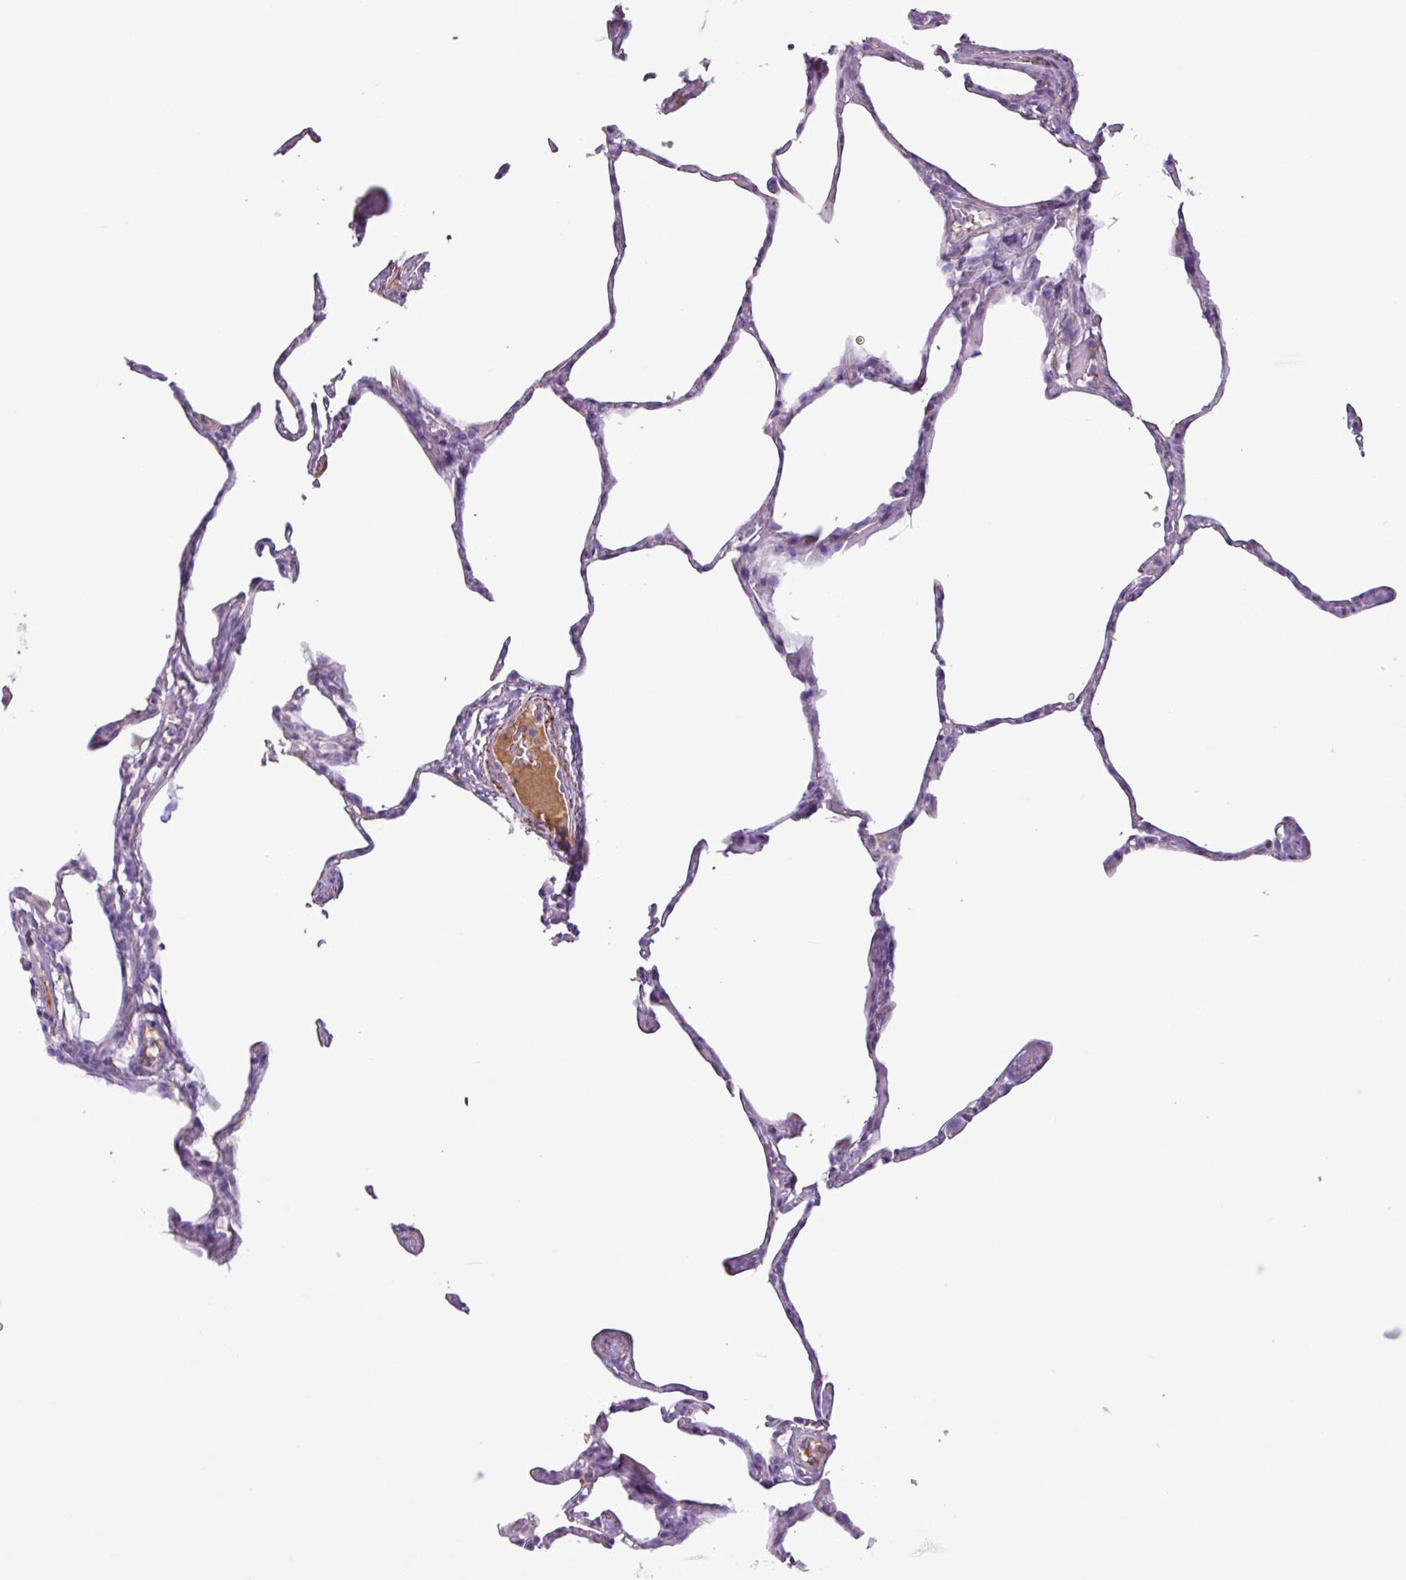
{"staining": {"intensity": "negative", "quantity": "none", "location": "none"}, "tissue": "lung", "cell_type": "Alveolar cells", "image_type": "normal", "snomed": [{"axis": "morphology", "description": "Normal tissue, NOS"}, {"axis": "topography", "description": "Lung"}], "caption": "Immunohistochemistry of benign human lung displays no expression in alveolar cells. (DAB immunohistochemistry with hematoxylin counter stain).", "gene": "C4A", "patient": {"sex": "male", "age": 65}}